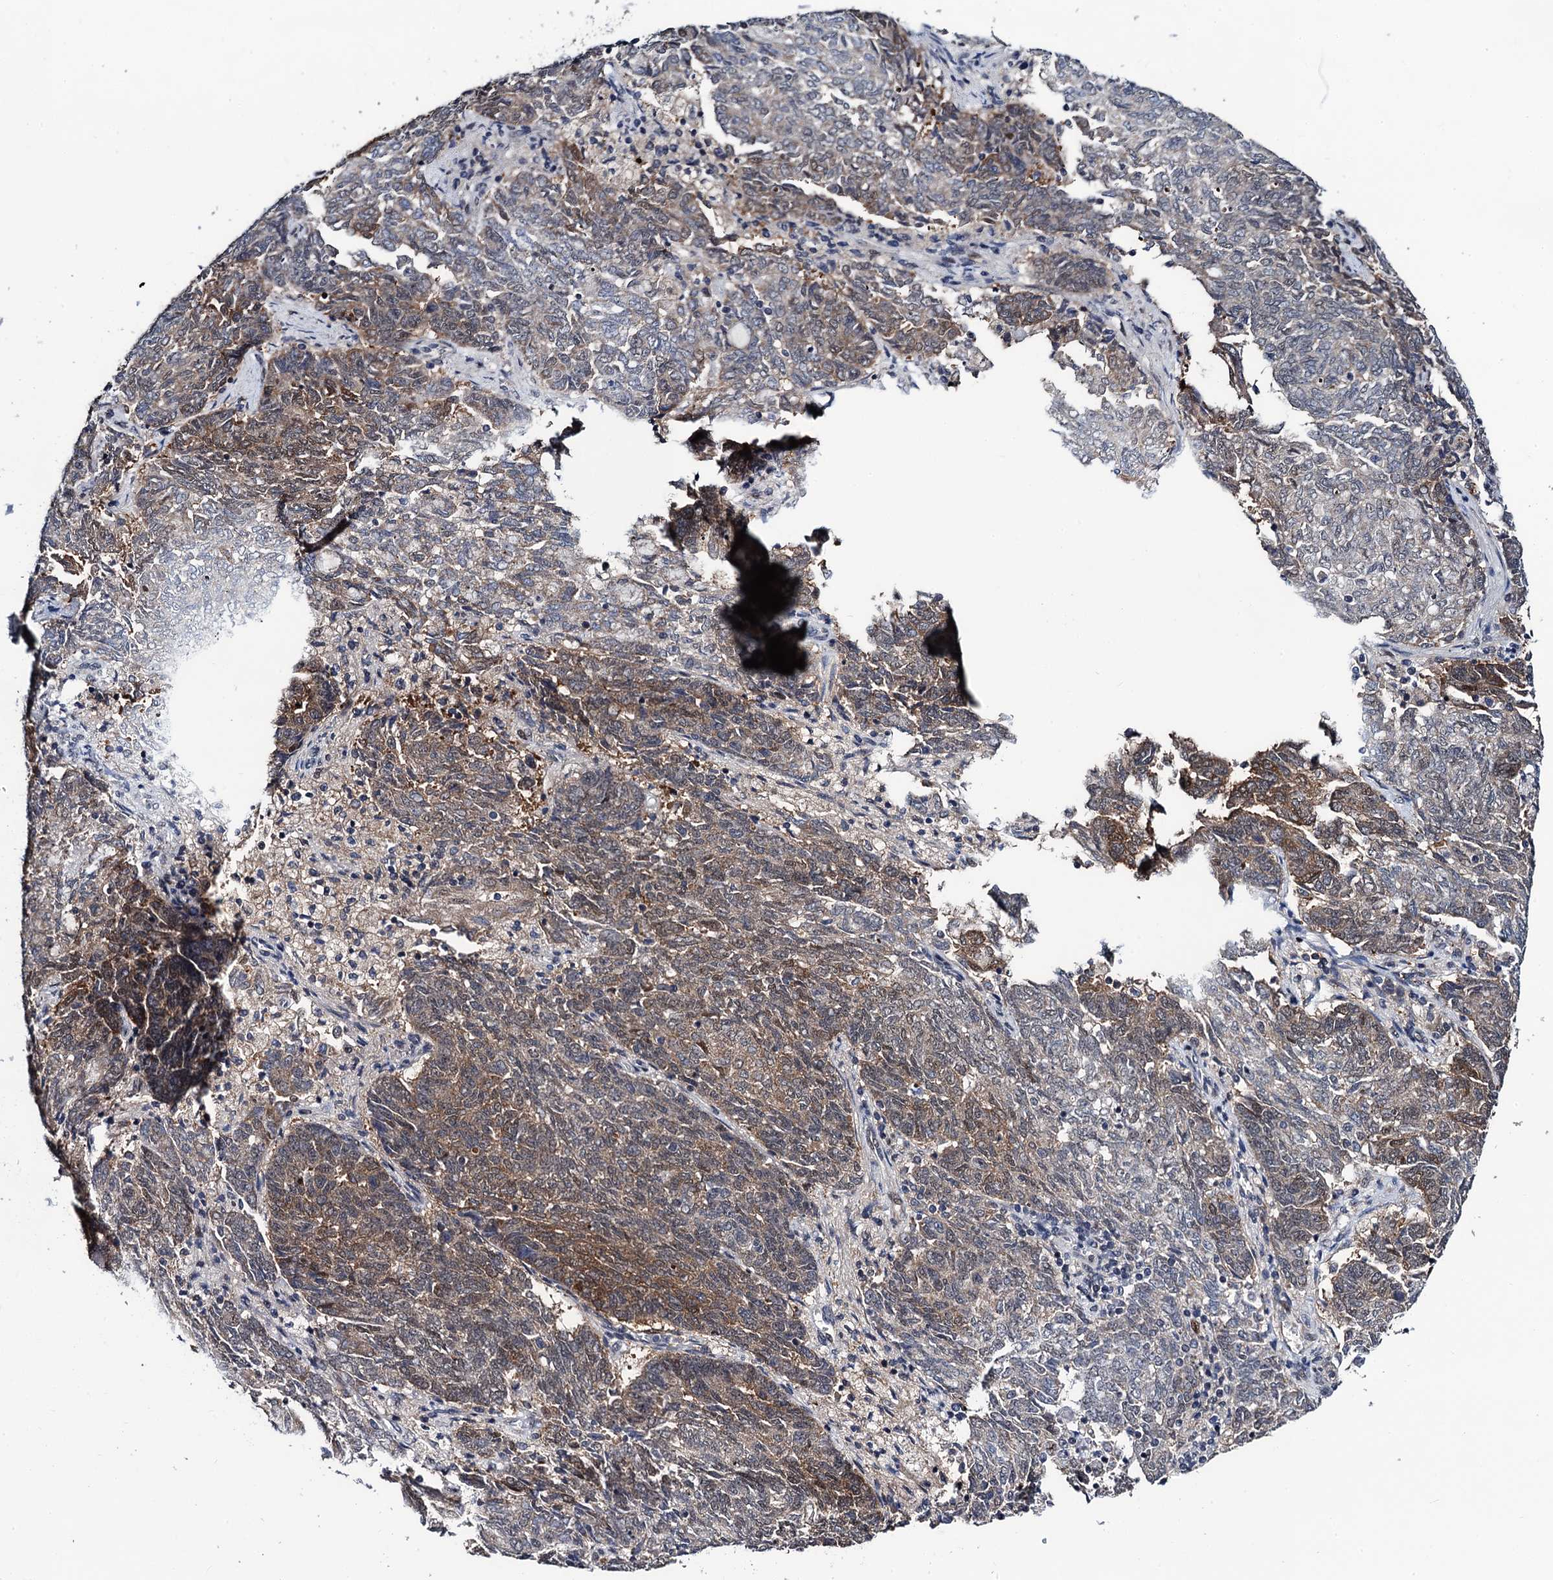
{"staining": {"intensity": "moderate", "quantity": "<25%", "location": "cytoplasmic/membranous"}, "tissue": "endometrial cancer", "cell_type": "Tumor cells", "image_type": "cancer", "snomed": [{"axis": "morphology", "description": "Adenocarcinoma, NOS"}, {"axis": "topography", "description": "Endometrium"}], "caption": "Endometrial cancer (adenocarcinoma) tissue reveals moderate cytoplasmic/membranous expression in about <25% of tumor cells, visualized by immunohistochemistry.", "gene": "FAM222A", "patient": {"sex": "female", "age": 80}}